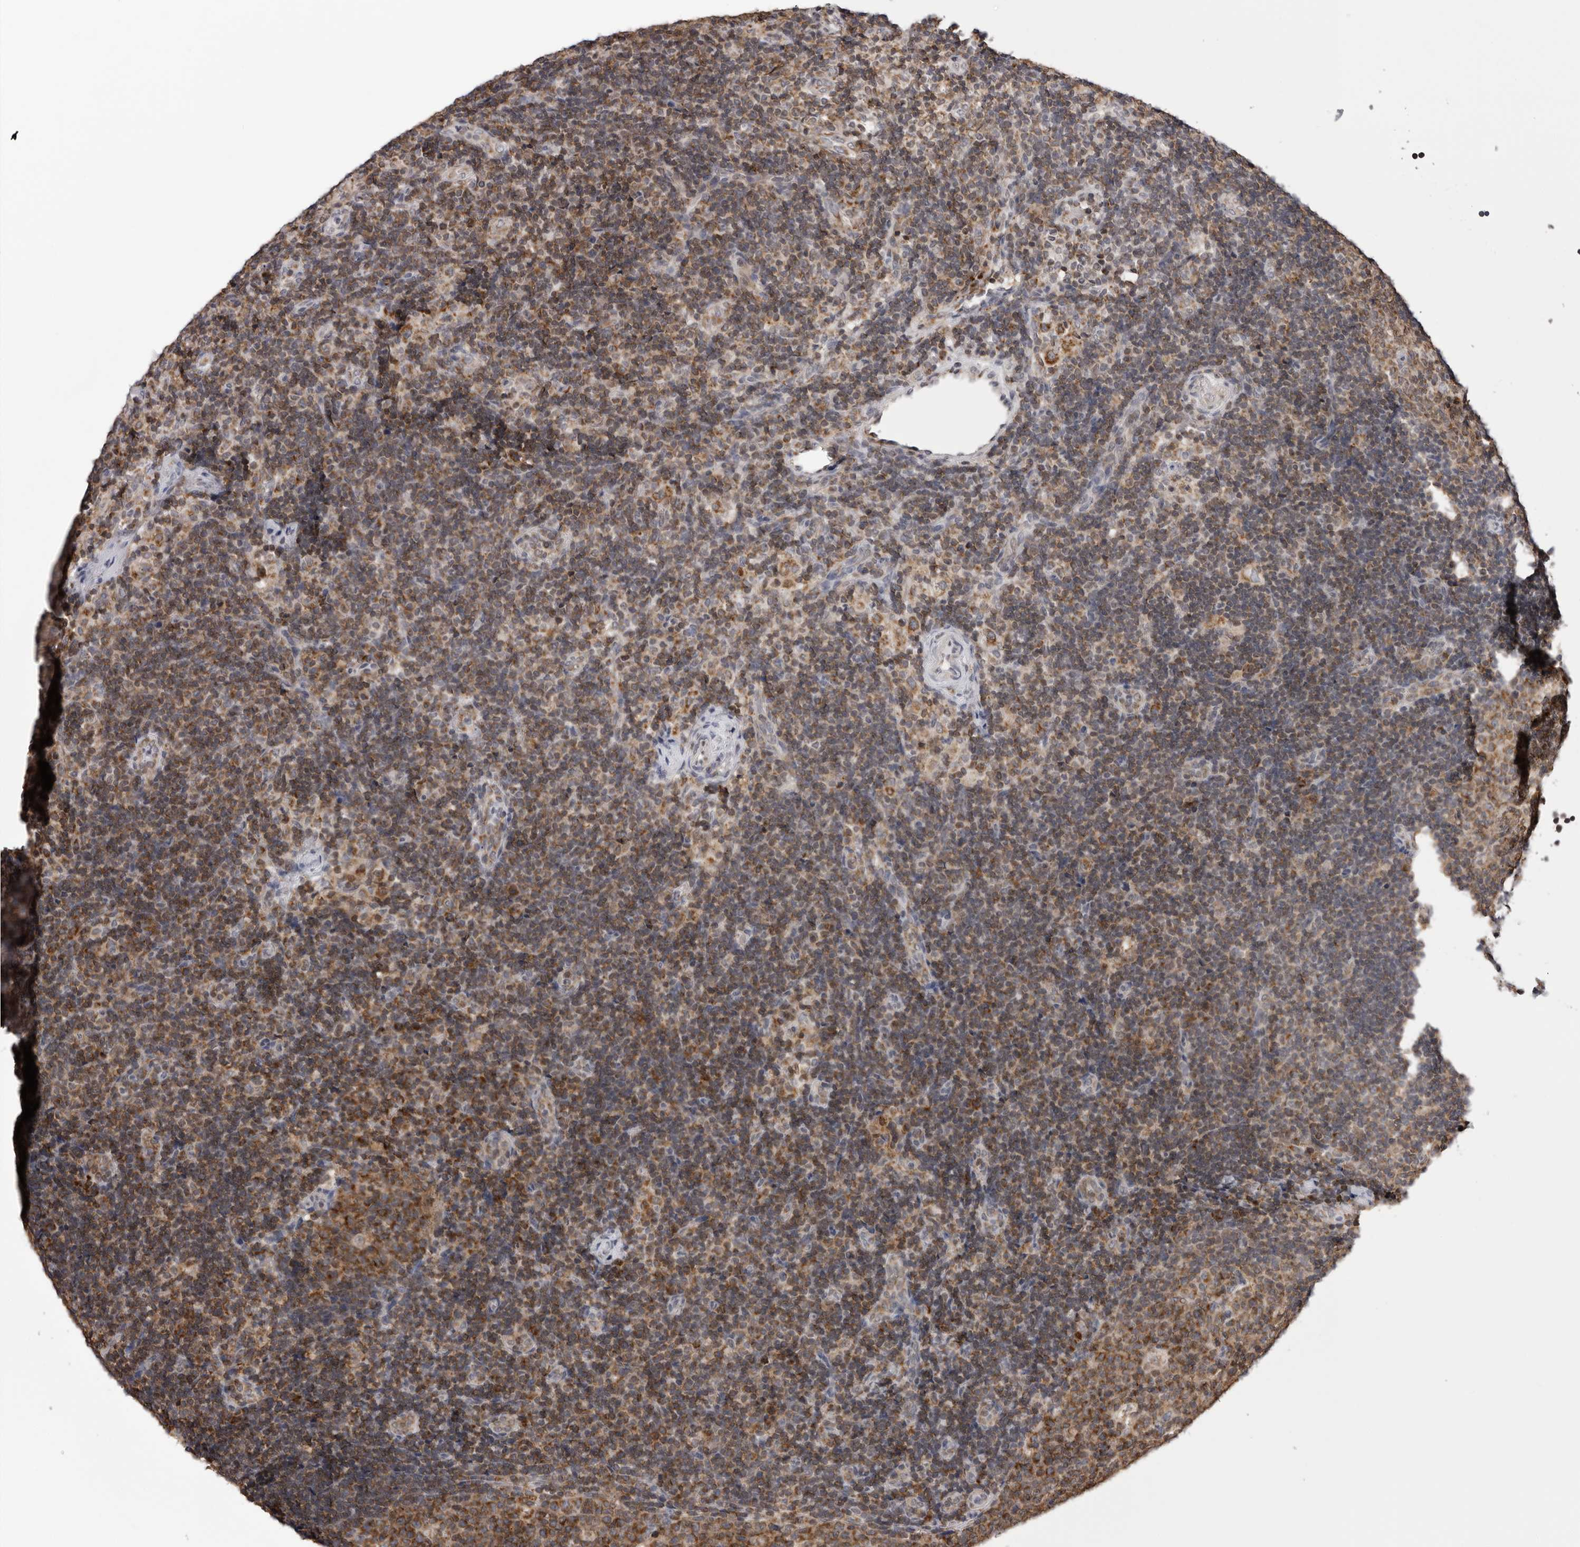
{"staining": {"intensity": "moderate", "quantity": ">75%", "location": "cytoplasmic/membranous"}, "tissue": "lymph node", "cell_type": "Germinal center cells", "image_type": "normal", "snomed": [{"axis": "morphology", "description": "Normal tissue, NOS"}, {"axis": "topography", "description": "Lymph node"}], "caption": "The histopathology image demonstrates a brown stain indicating the presence of a protein in the cytoplasmic/membranous of germinal center cells in lymph node. The staining is performed using DAB brown chromogen to label protein expression. The nuclei are counter-stained blue using hematoxylin.", "gene": "CPT2", "patient": {"sex": "female", "age": 22}}